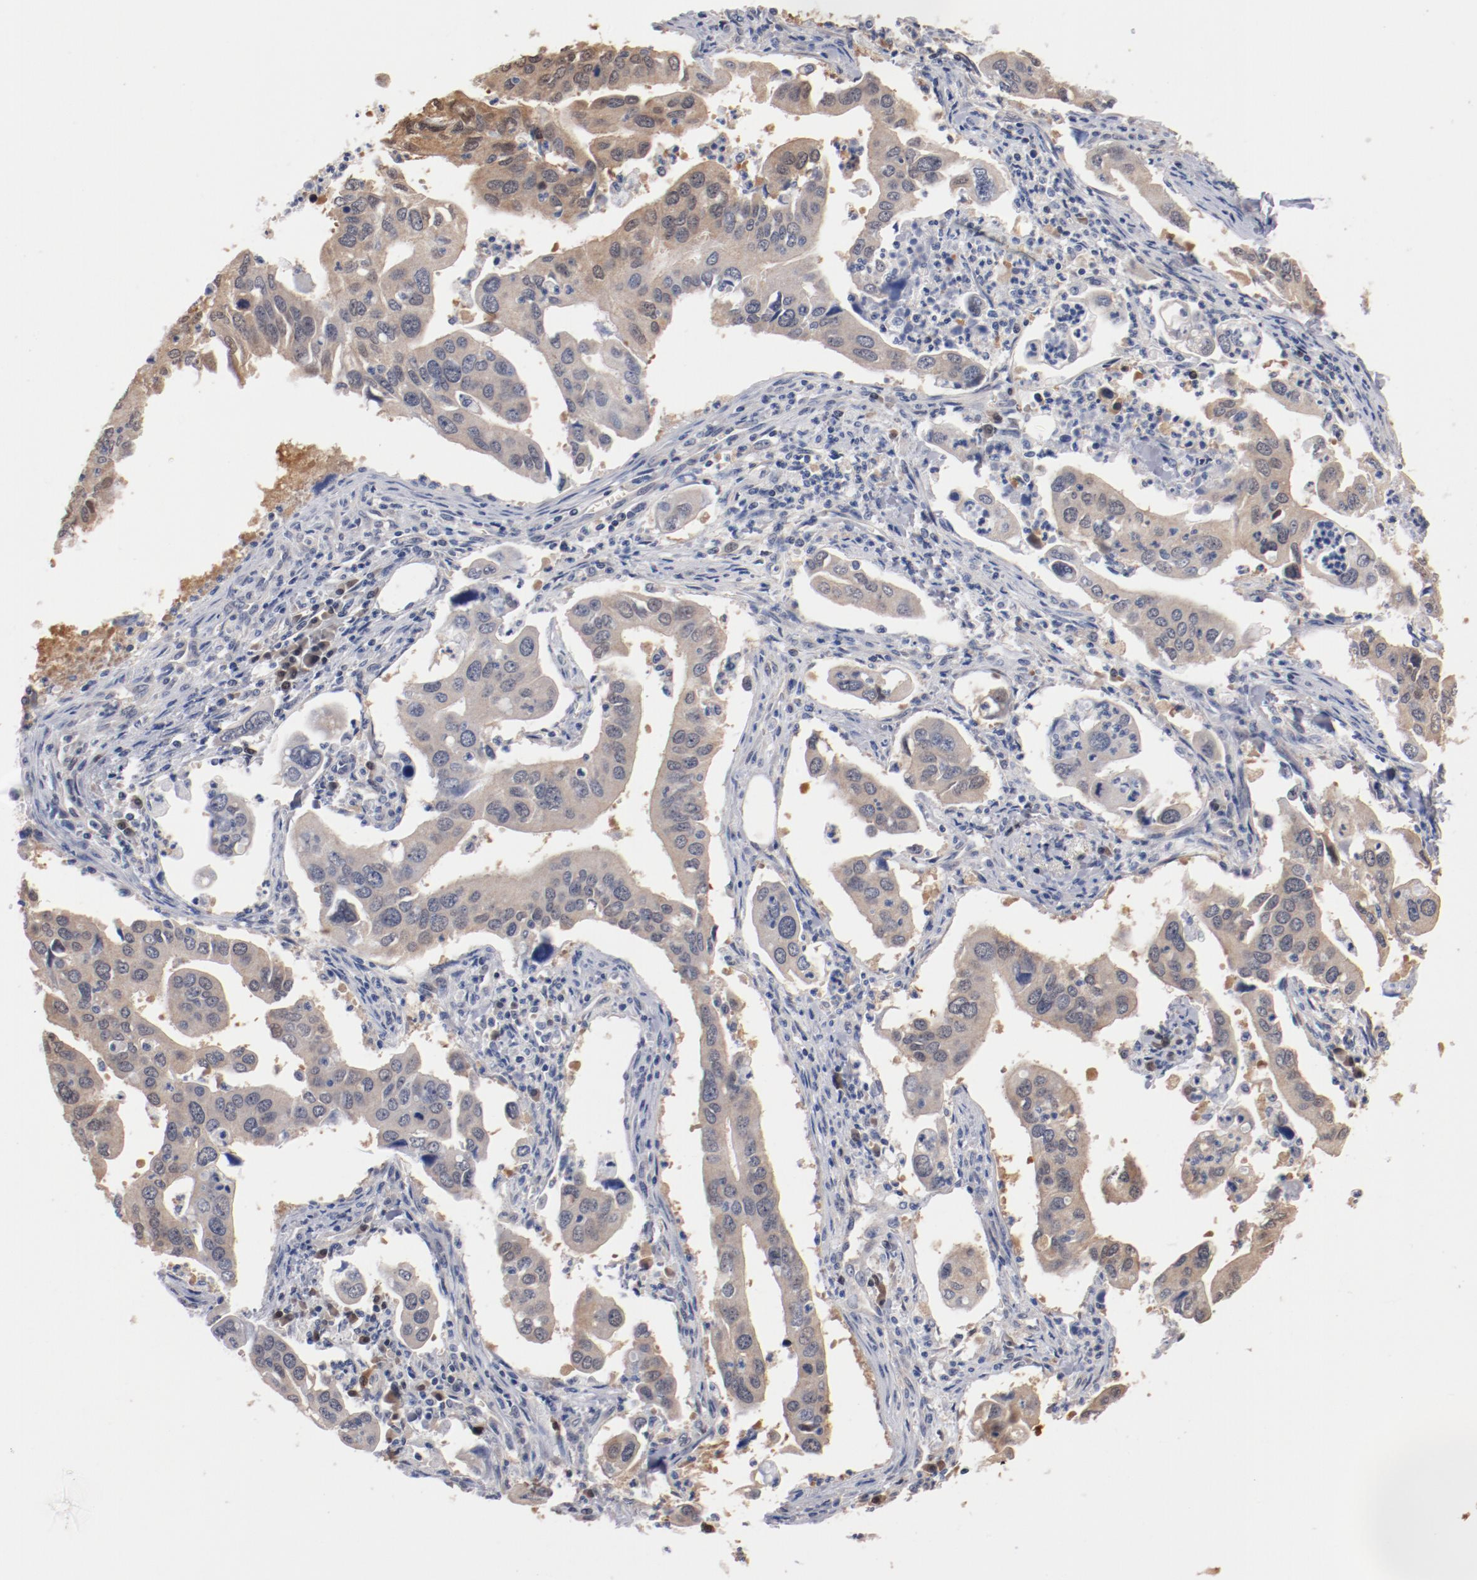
{"staining": {"intensity": "weak", "quantity": "25%-75%", "location": "cytoplasmic/membranous"}, "tissue": "lung cancer", "cell_type": "Tumor cells", "image_type": "cancer", "snomed": [{"axis": "morphology", "description": "Adenocarcinoma, NOS"}, {"axis": "topography", "description": "Lung"}], "caption": "Lung cancer was stained to show a protein in brown. There is low levels of weak cytoplasmic/membranous positivity in approximately 25%-75% of tumor cells.", "gene": "MIF", "patient": {"sex": "male", "age": 48}}